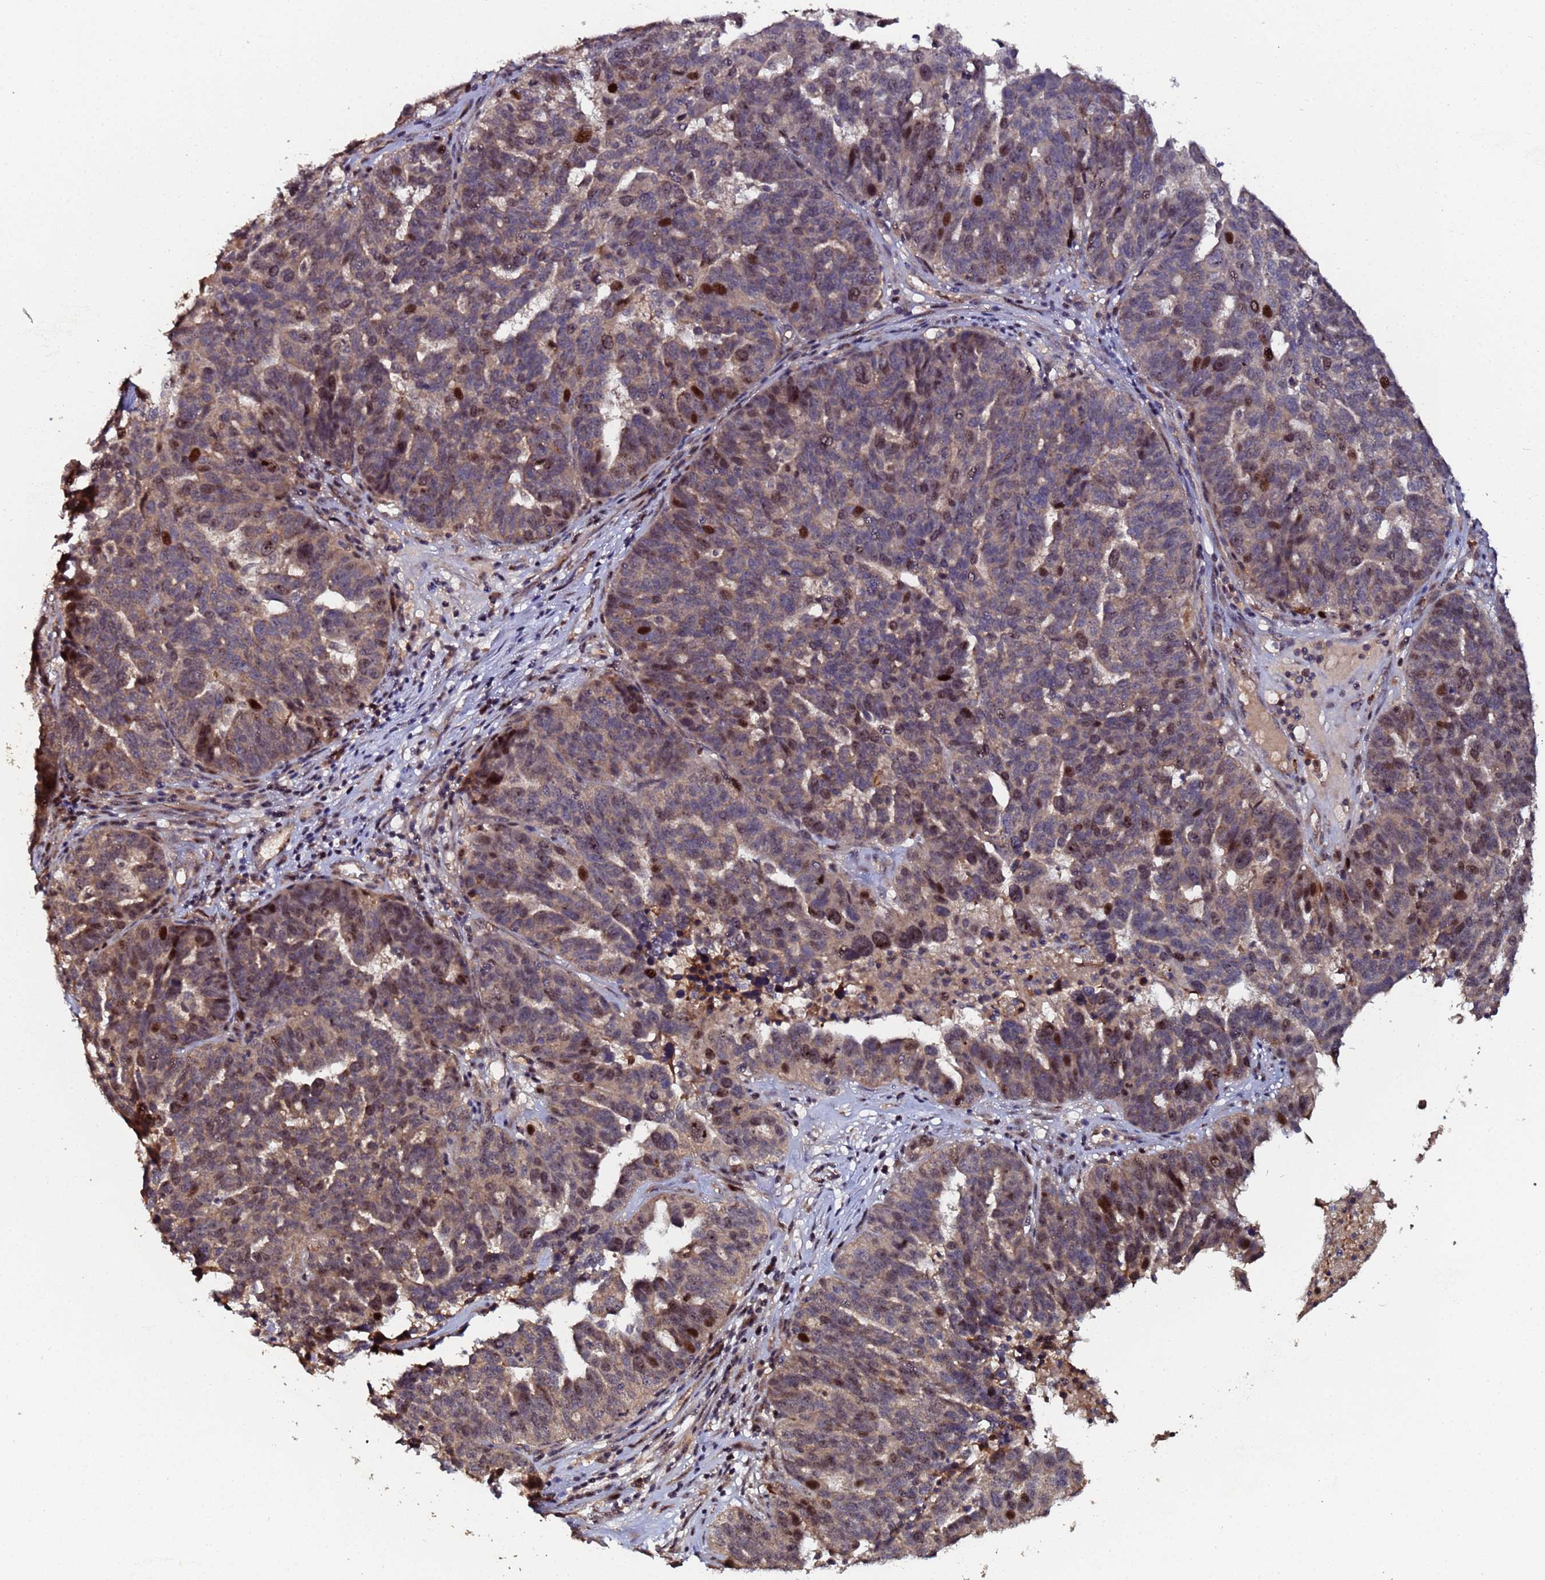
{"staining": {"intensity": "moderate", "quantity": "25%-75%", "location": "nuclear"}, "tissue": "ovarian cancer", "cell_type": "Tumor cells", "image_type": "cancer", "snomed": [{"axis": "morphology", "description": "Cystadenocarcinoma, serous, NOS"}, {"axis": "topography", "description": "Ovary"}], "caption": "Human ovarian cancer stained for a protein (brown) exhibits moderate nuclear positive staining in approximately 25%-75% of tumor cells.", "gene": "OSER1", "patient": {"sex": "female", "age": 59}}